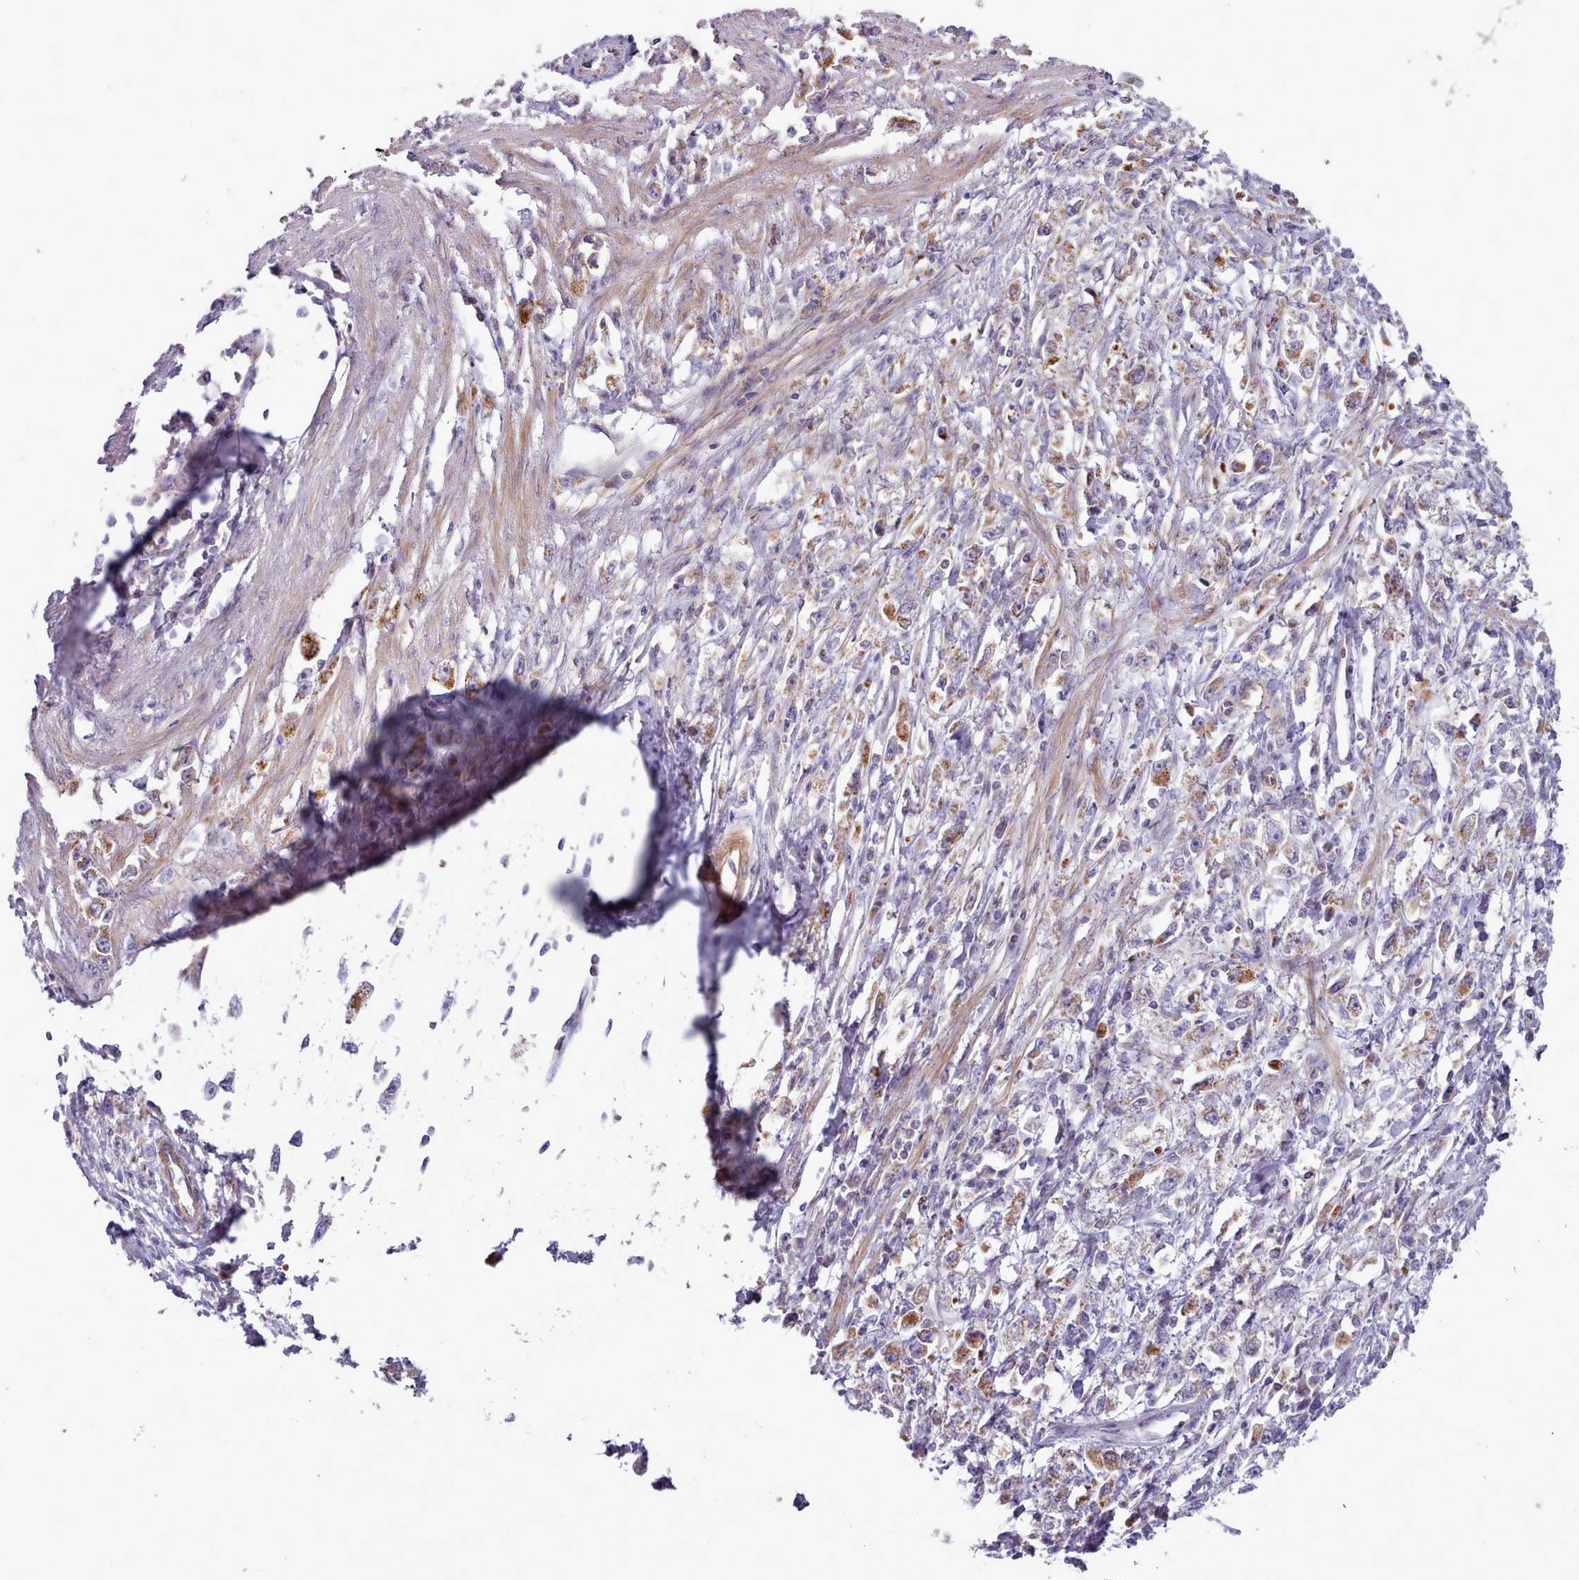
{"staining": {"intensity": "moderate", "quantity": "<25%", "location": "cytoplasmic/membranous"}, "tissue": "stomach cancer", "cell_type": "Tumor cells", "image_type": "cancer", "snomed": [{"axis": "morphology", "description": "Adenocarcinoma, NOS"}, {"axis": "topography", "description": "Stomach"}], "caption": "Approximately <25% of tumor cells in stomach cancer display moderate cytoplasmic/membranous protein staining as visualized by brown immunohistochemical staining.", "gene": "TENT4B", "patient": {"sex": "female", "age": 59}}